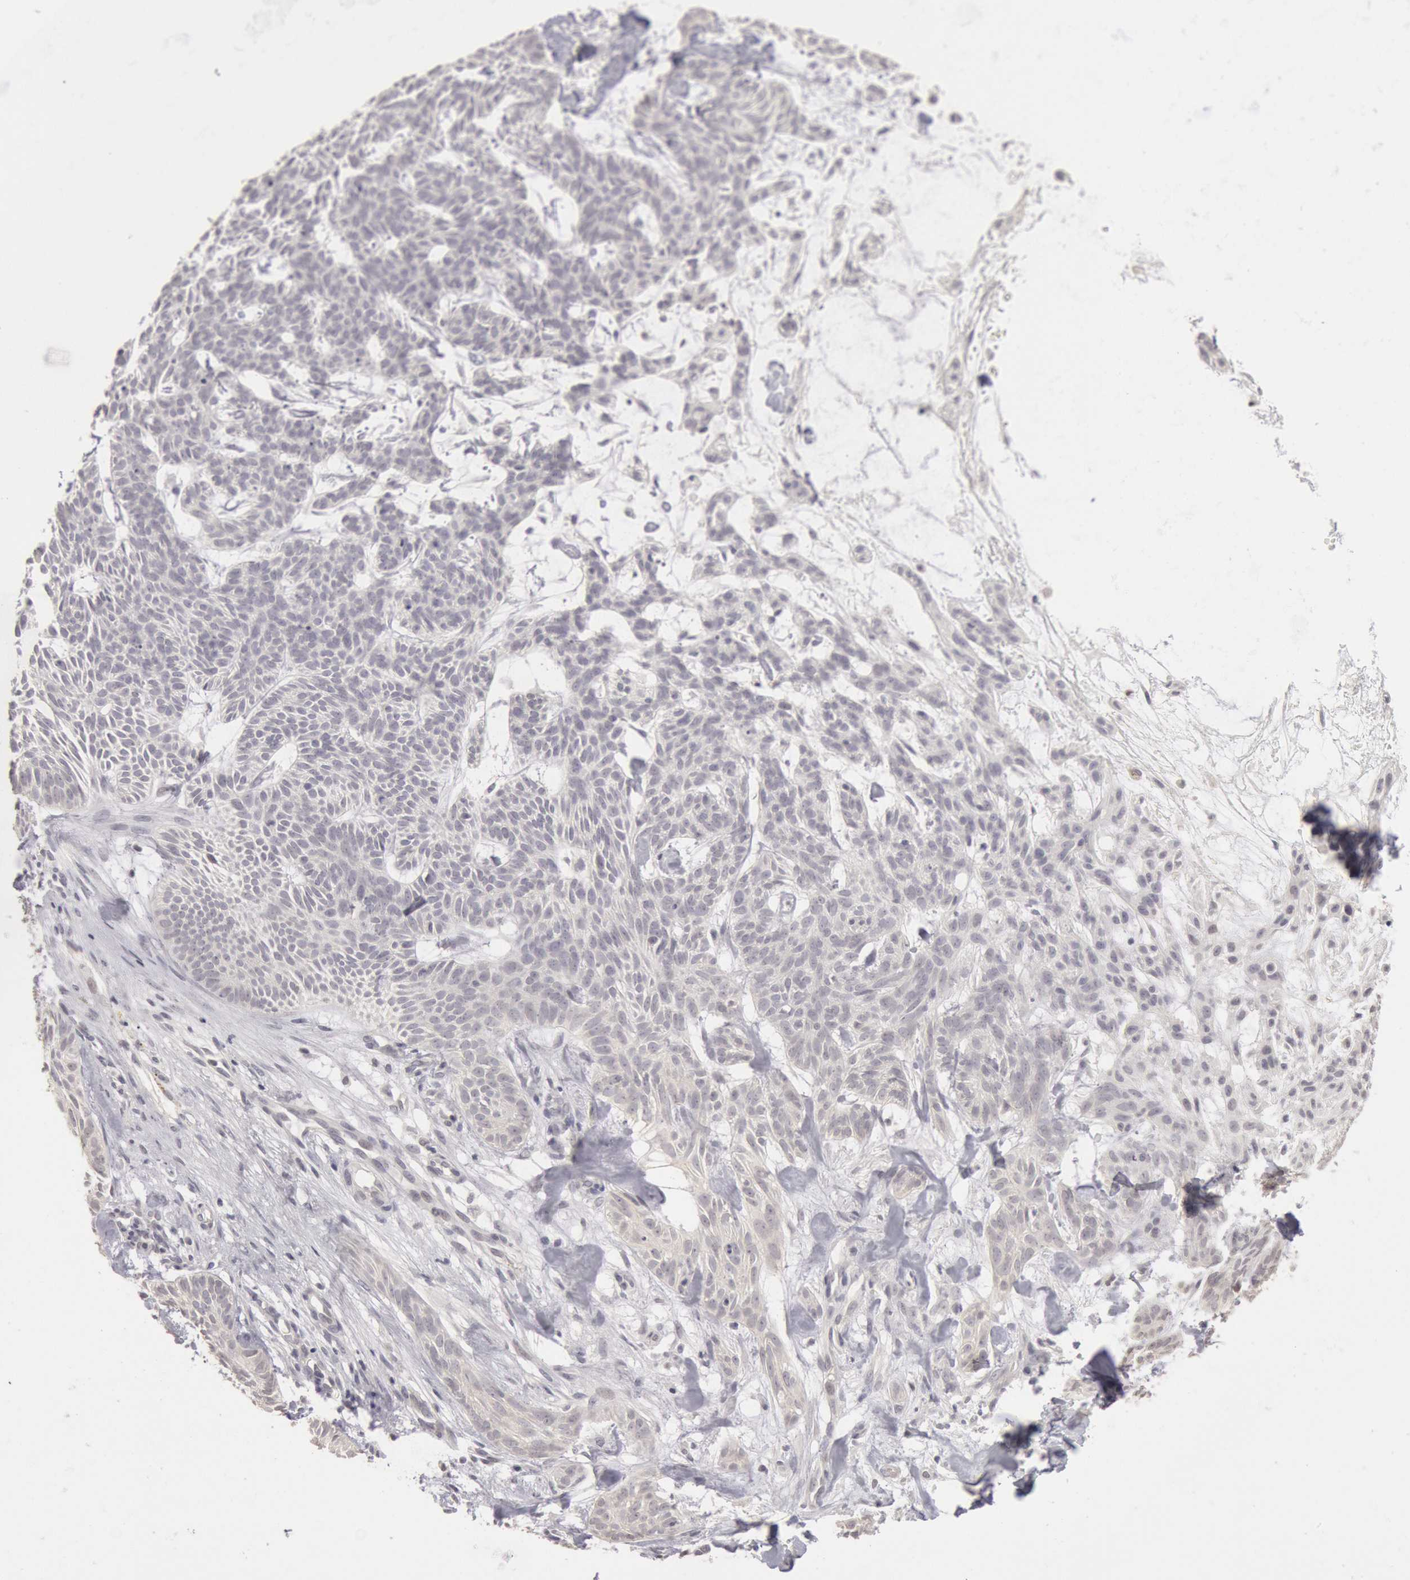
{"staining": {"intensity": "negative", "quantity": "none", "location": "none"}, "tissue": "skin cancer", "cell_type": "Tumor cells", "image_type": "cancer", "snomed": [{"axis": "morphology", "description": "Basal cell carcinoma"}, {"axis": "topography", "description": "Skin"}], "caption": "This micrograph is of skin basal cell carcinoma stained with immunohistochemistry to label a protein in brown with the nuclei are counter-stained blue. There is no positivity in tumor cells. (Stains: DAB immunohistochemistry with hematoxylin counter stain, Microscopy: brightfield microscopy at high magnification).", "gene": "RIMBP3C", "patient": {"sex": "male", "age": 75}}